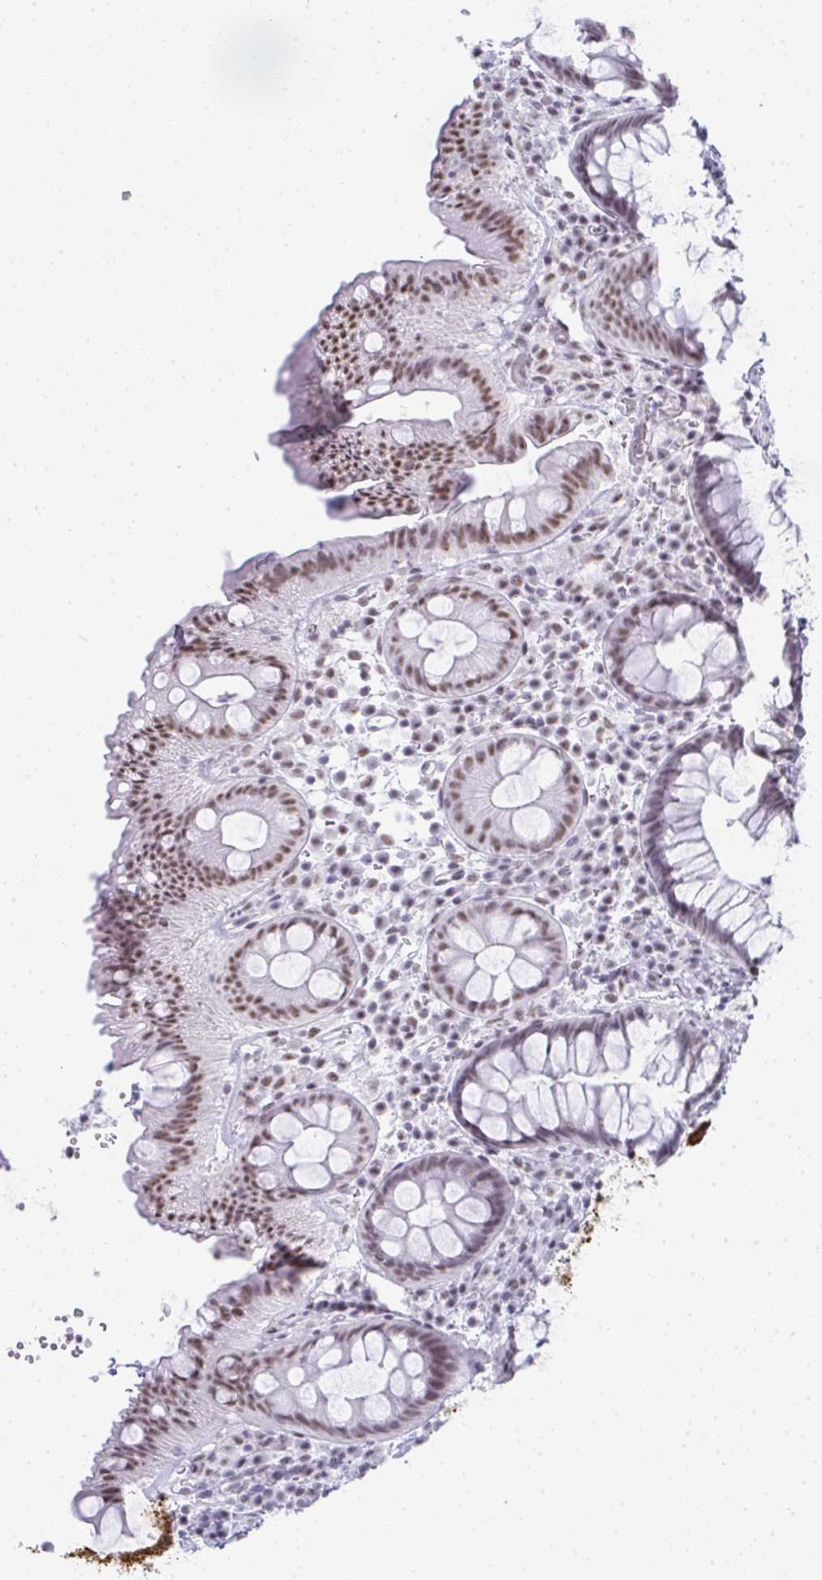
{"staining": {"intensity": "moderate", "quantity": "25%-75%", "location": "nuclear"}, "tissue": "rectum", "cell_type": "Glandular cells", "image_type": "normal", "snomed": [{"axis": "morphology", "description": "Normal tissue, NOS"}, {"axis": "topography", "description": "Rectum"}], "caption": "IHC histopathology image of benign rectum stained for a protein (brown), which reveals medium levels of moderate nuclear expression in about 25%-75% of glandular cells.", "gene": "PLA2G1B", "patient": {"sex": "female", "age": 69}}